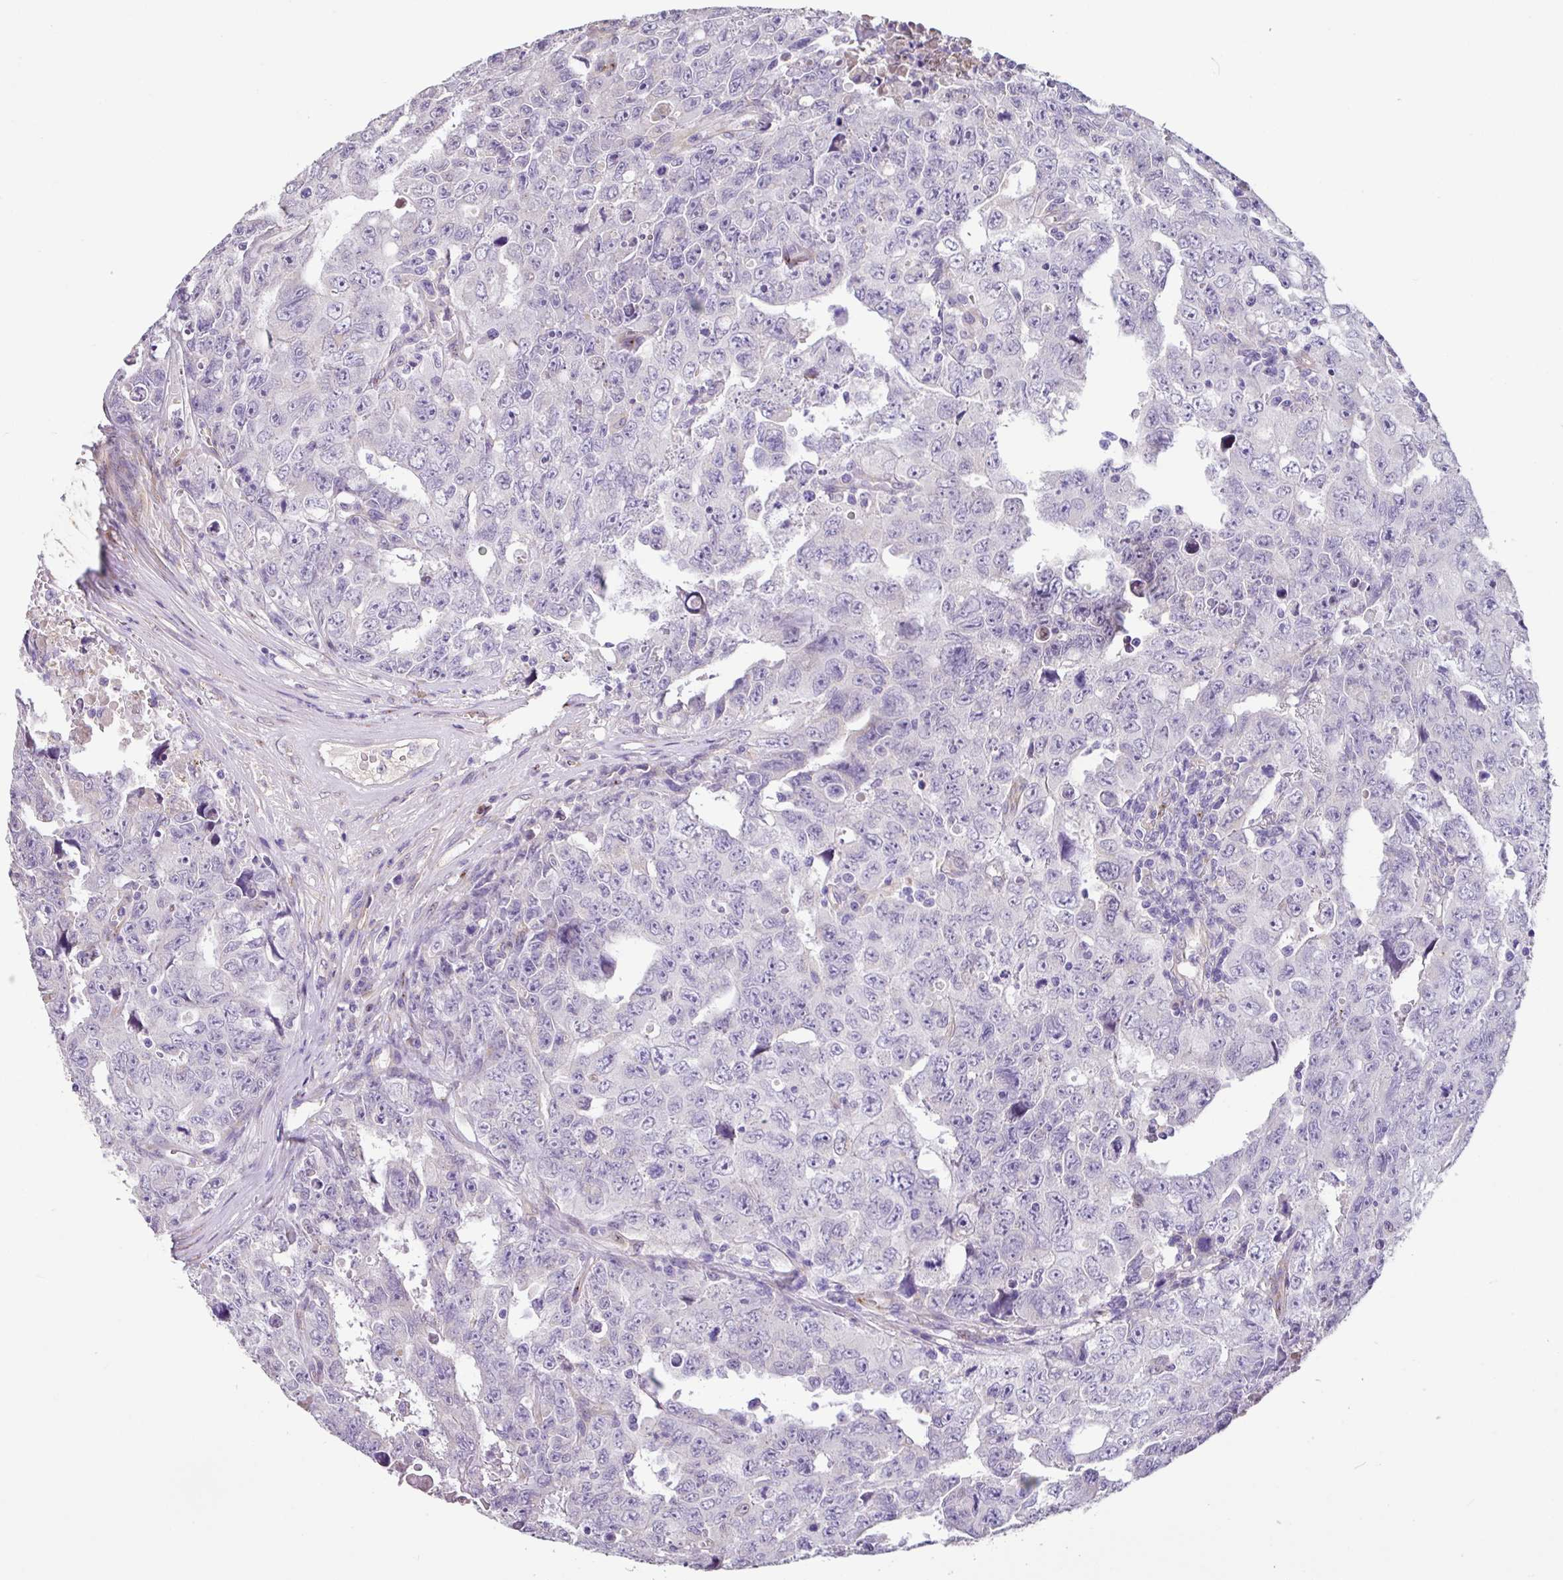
{"staining": {"intensity": "negative", "quantity": "none", "location": "none"}, "tissue": "testis cancer", "cell_type": "Tumor cells", "image_type": "cancer", "snomed": [{"axis": "morphology", "description": "Carcinoma, Embryonal, NOS"}, {"axis": "topography", "description": "Testis"}], "caption": "Tumor cells show no significant protein staining in testis embryonal carcinoma.", "gene": "ZG16", "patient": {"sex": "male", "age": 24}}